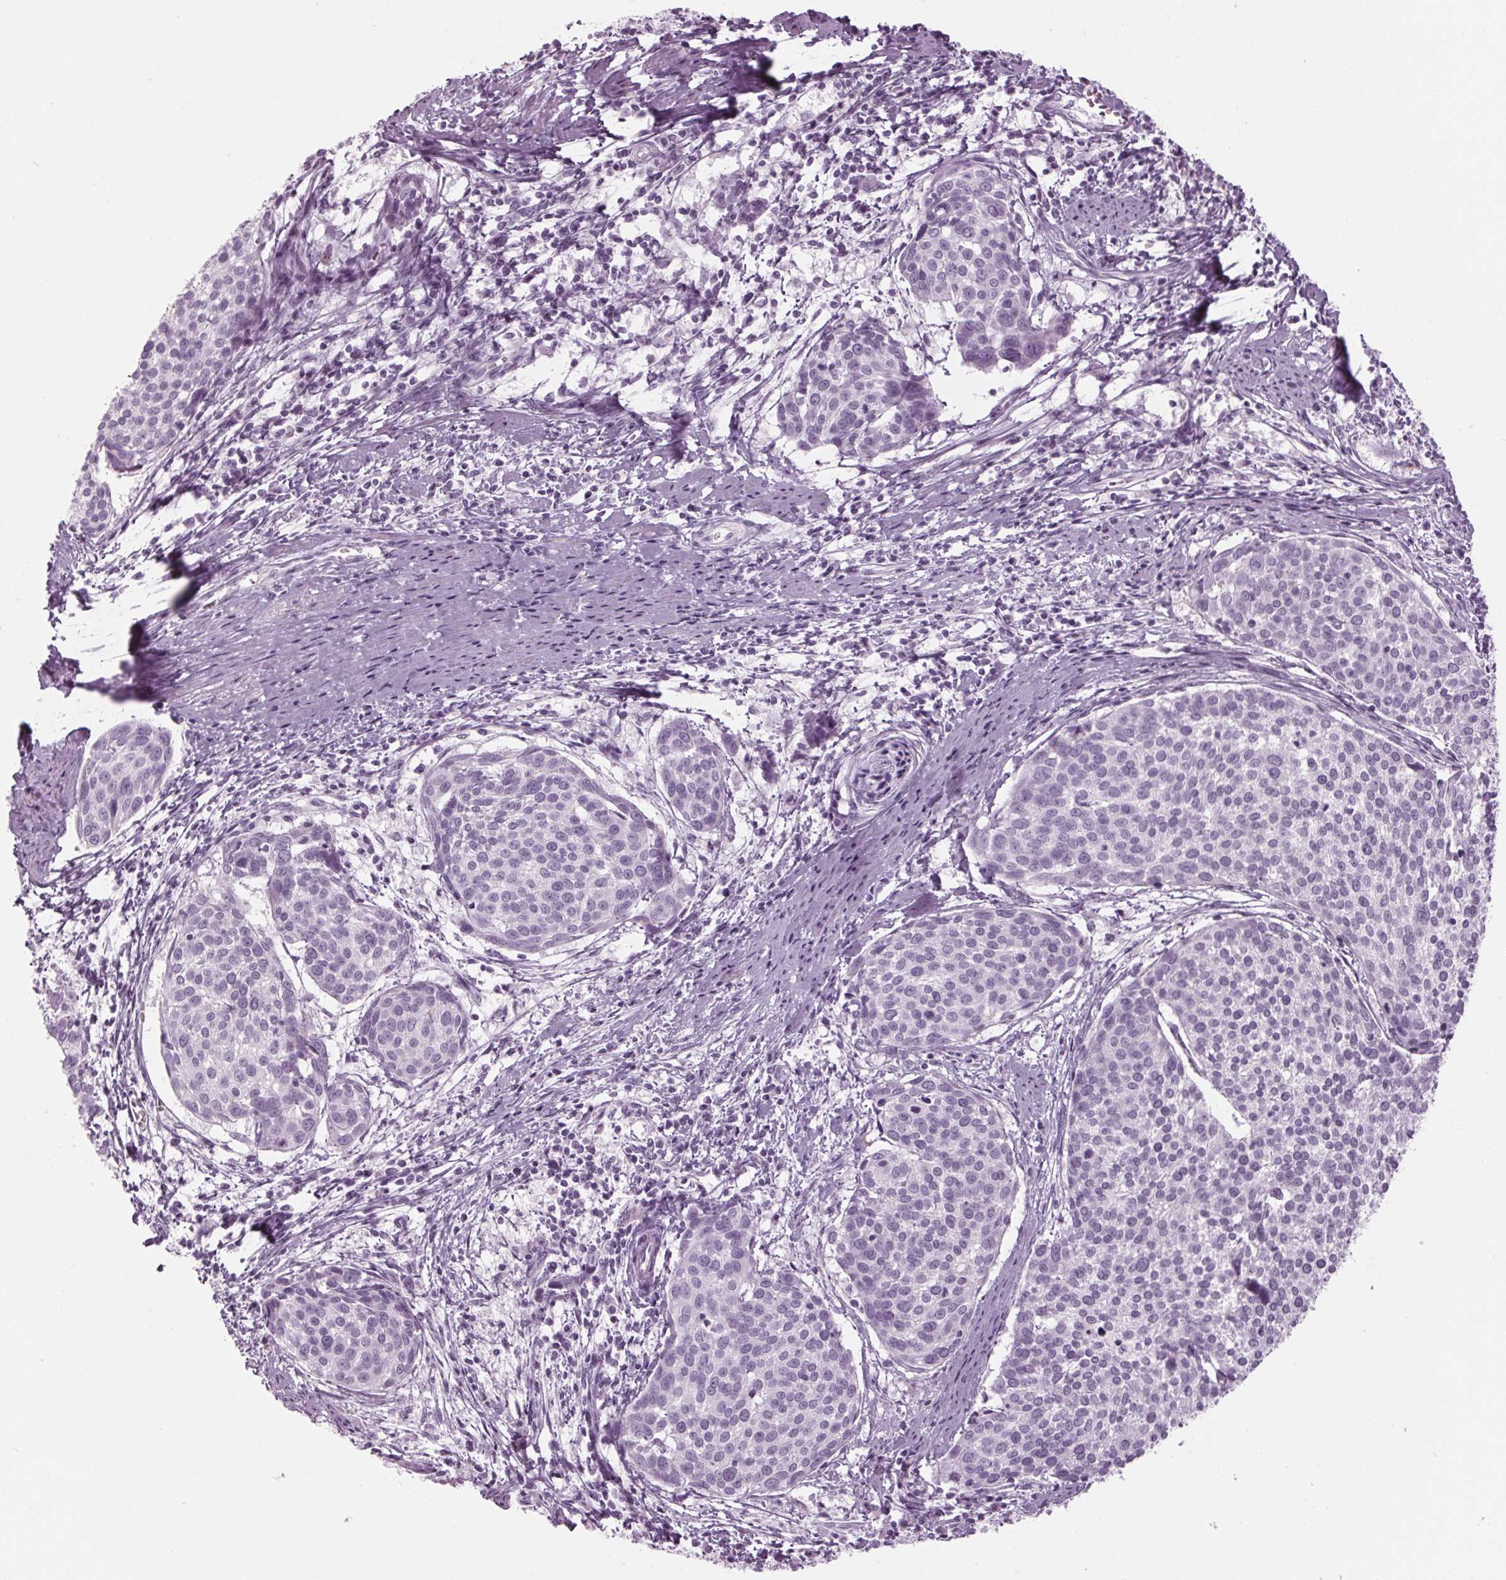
{"staining": {"intensity": "negative", "quantity": "none", "location": "none"}, "tissue": "cervical cancer", "cell_type": "Tumor cells", "image_type": "cancer", "snomed": [{"axis": "morphology", "description": "Squamous cell carcinoma, NOS"}, {"axis": "topography", "description": "Cervix"}], "caption": "IHC image of squamous cell carcinoma (cervical) stained for a protein (brown), which displays no positivity in tumor cells.", "gene": "CYP3A43", "patient": {"sex": "female", "age": 39}}